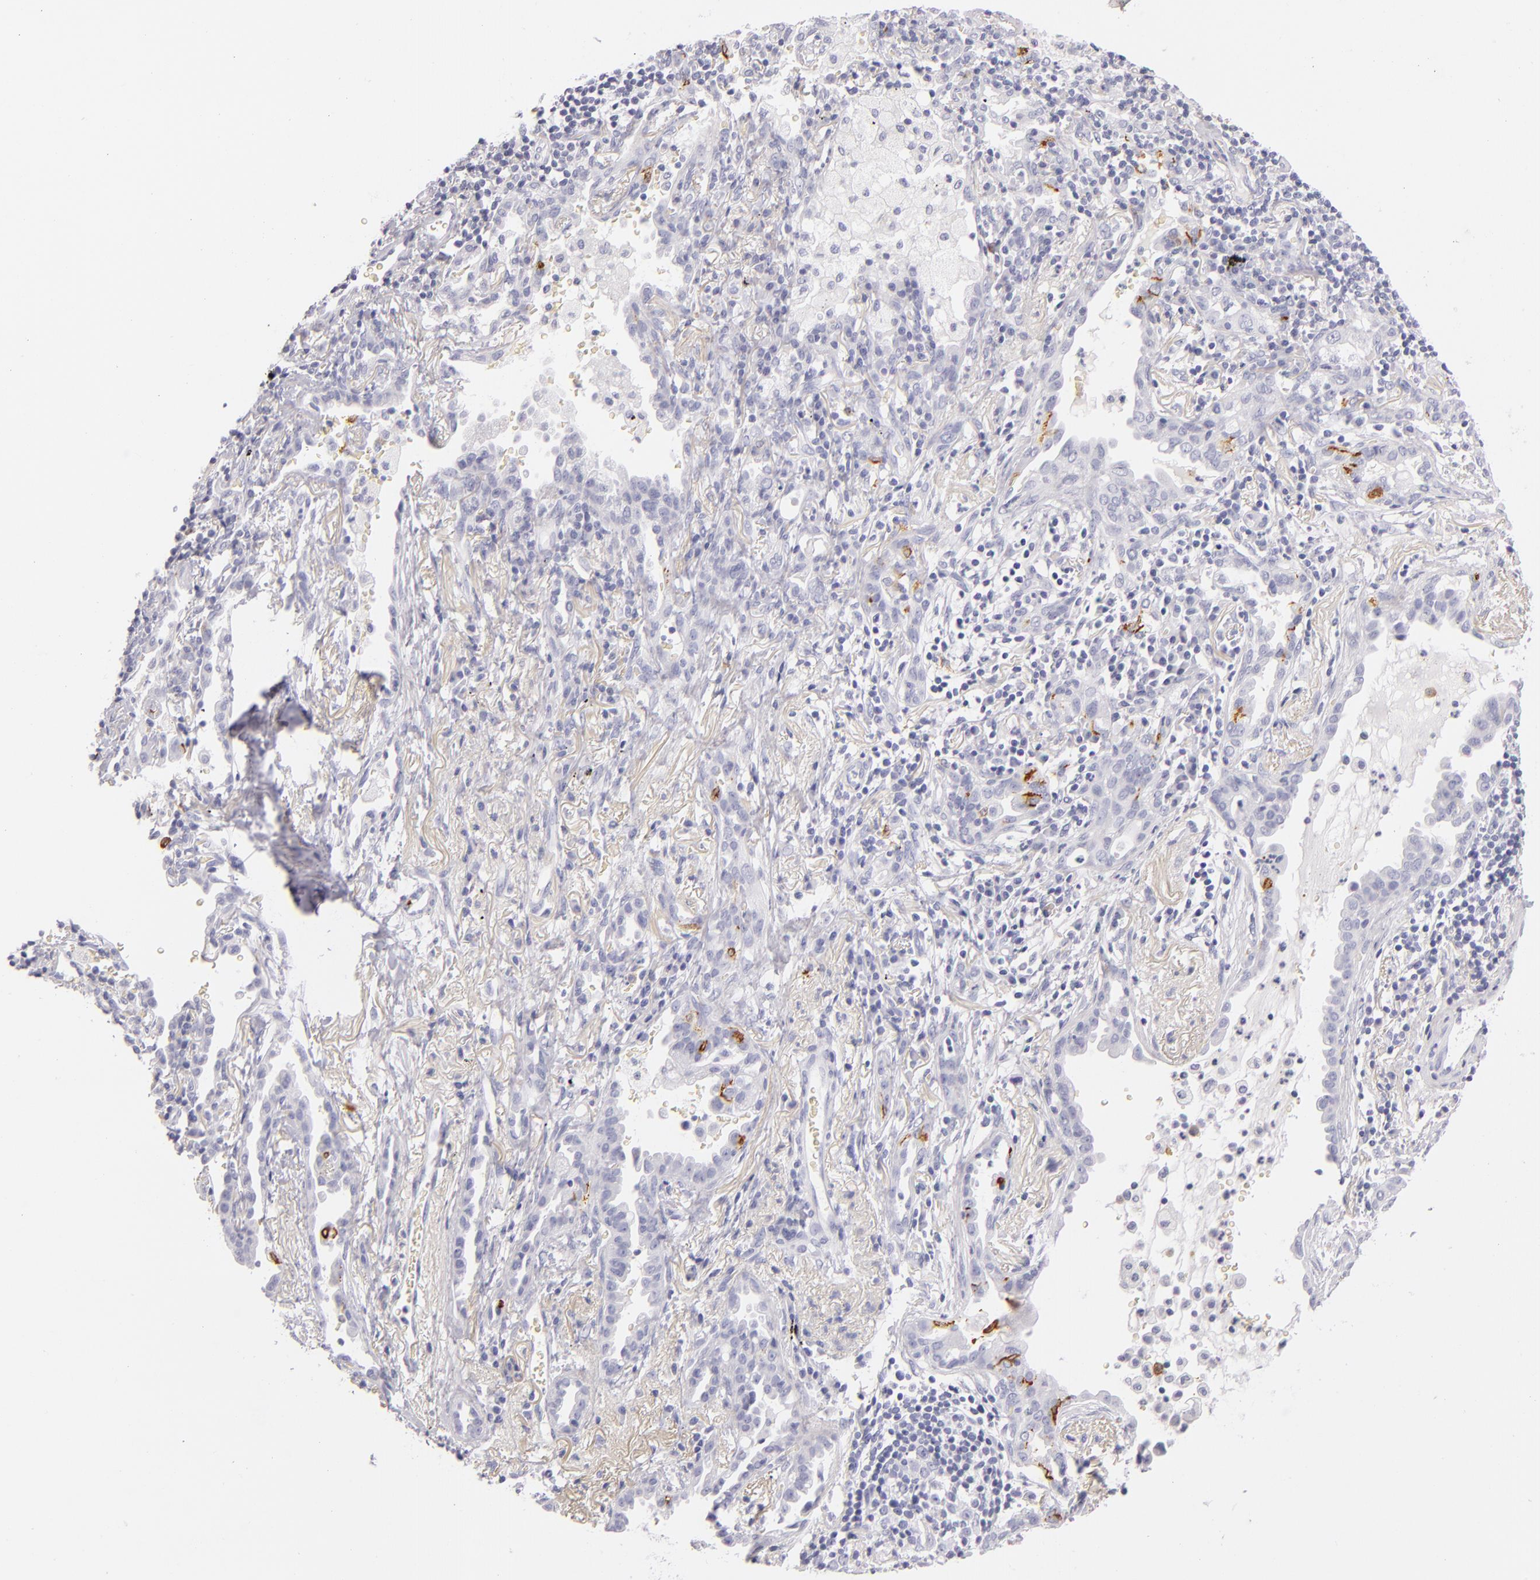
{"staining": {"intensity": "negative", "quantity": "none", "location": "none"}, "tissue": "lung cancer", "cell_type": "Tumor cells", "image_type": "cancer", "snomed": [{"axis": "morphology", "description": "Adenocarcinoma, NOS"}, {"axis": "topography", "description": "Lung"}], "caption": "Immunohistochemistry of human lung cancer (adenocarcinoma) demonstrates no expression in tumor cells.", "gene": "CD207", "patient": {"sex": "female", "age": 50}}